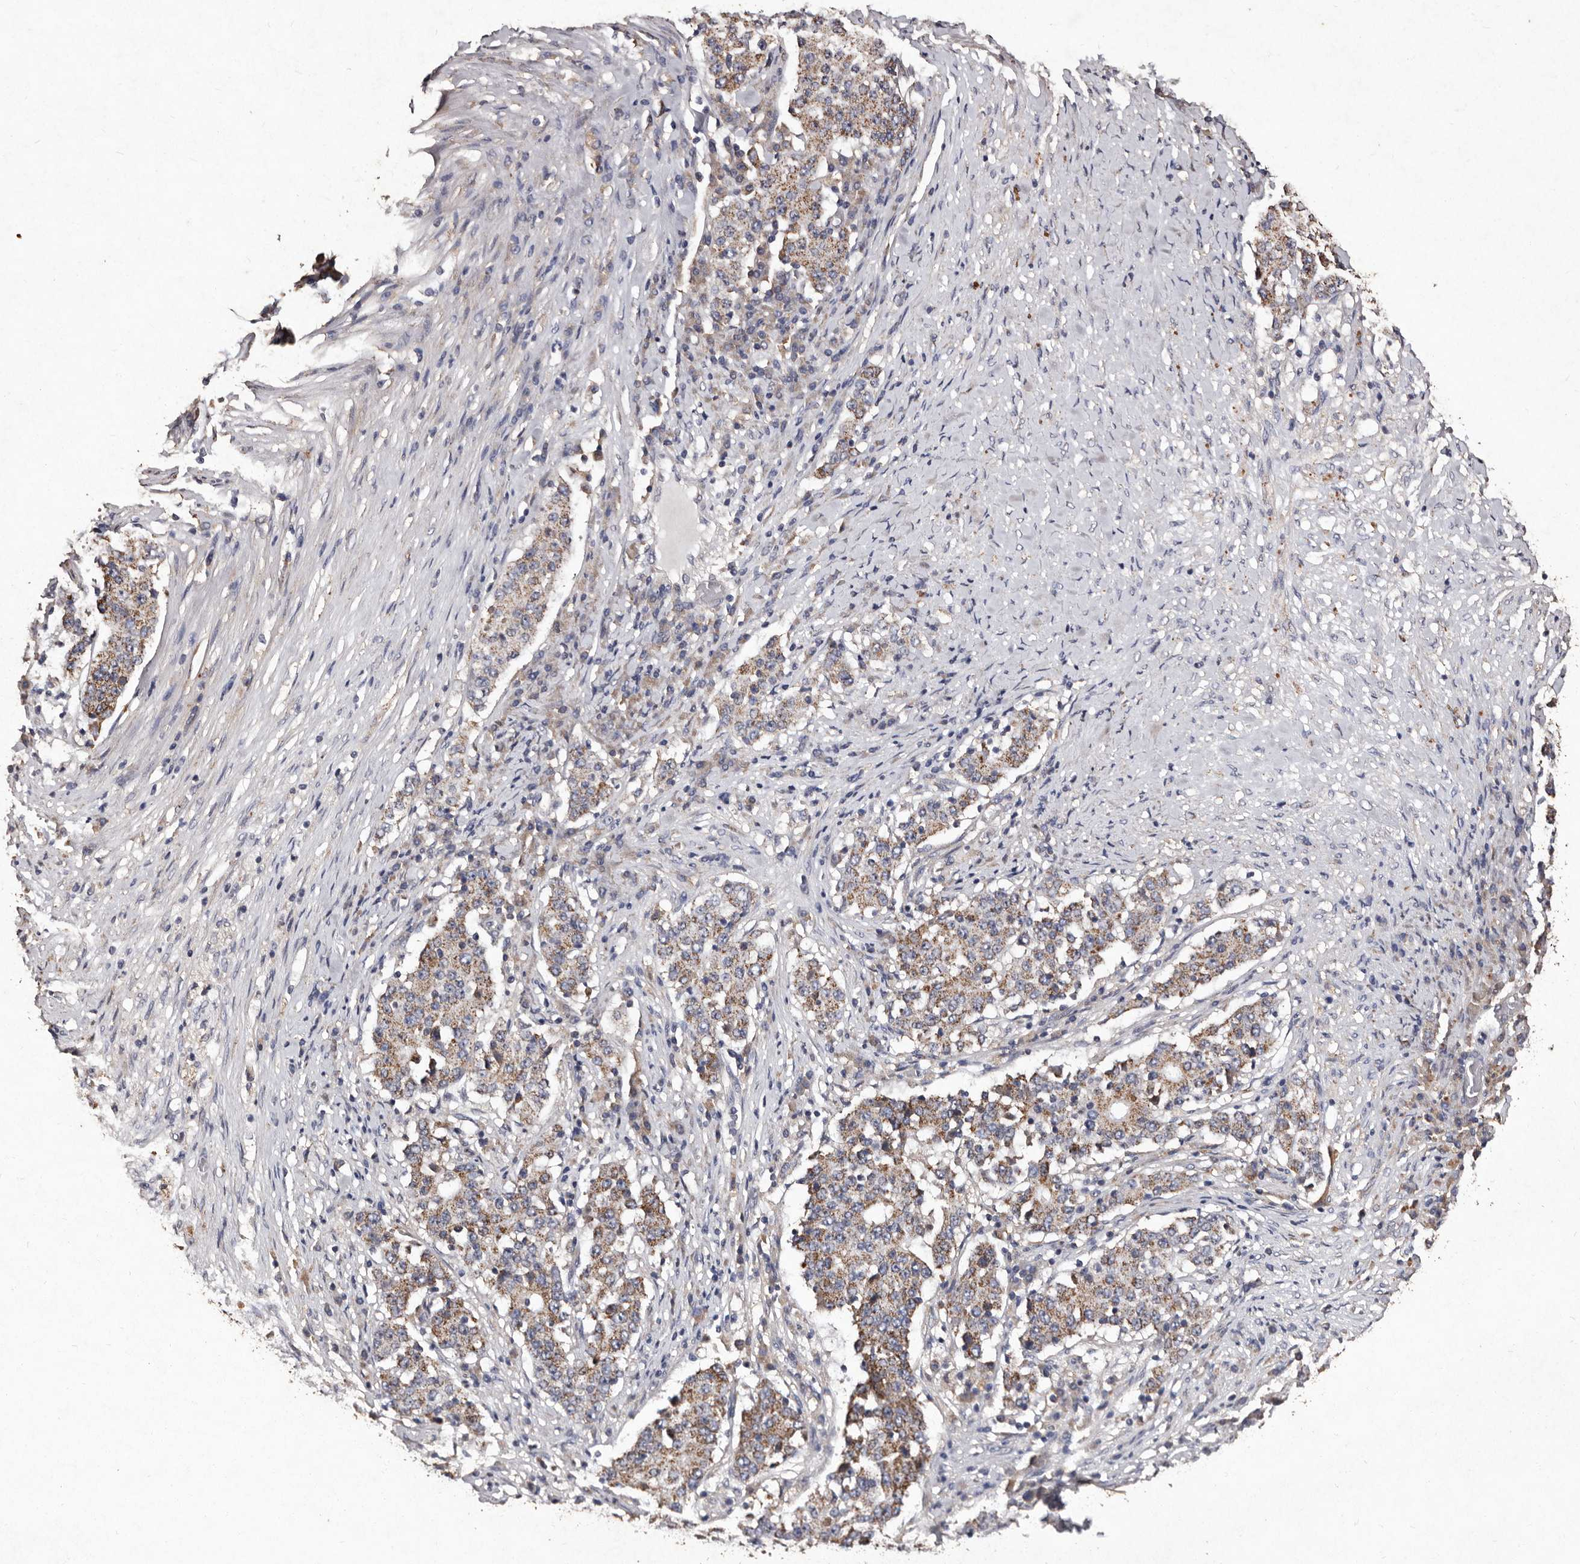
{"staining": {"intensity": "moderate", "quantity": ">75%", "location": "cytoplasmic/membranous"}, "tissue": "stomach cancer", "cell_type": "Tumor cells", "image_type": "cancer", "snomed": [{"axis": "morphology", "description": "Adenocarcinoma, NOS"}, {"axis": "topography", "description": "Stomach"}], "caption": "A photomicrograph of human adenocarcinoma (stomach) stained for a protein exhibits moderate cytoplasmic/membranous brown staining in tumor cells.", "gene": "TFB1M", "patient": {"sex": "male", "age": 59}}